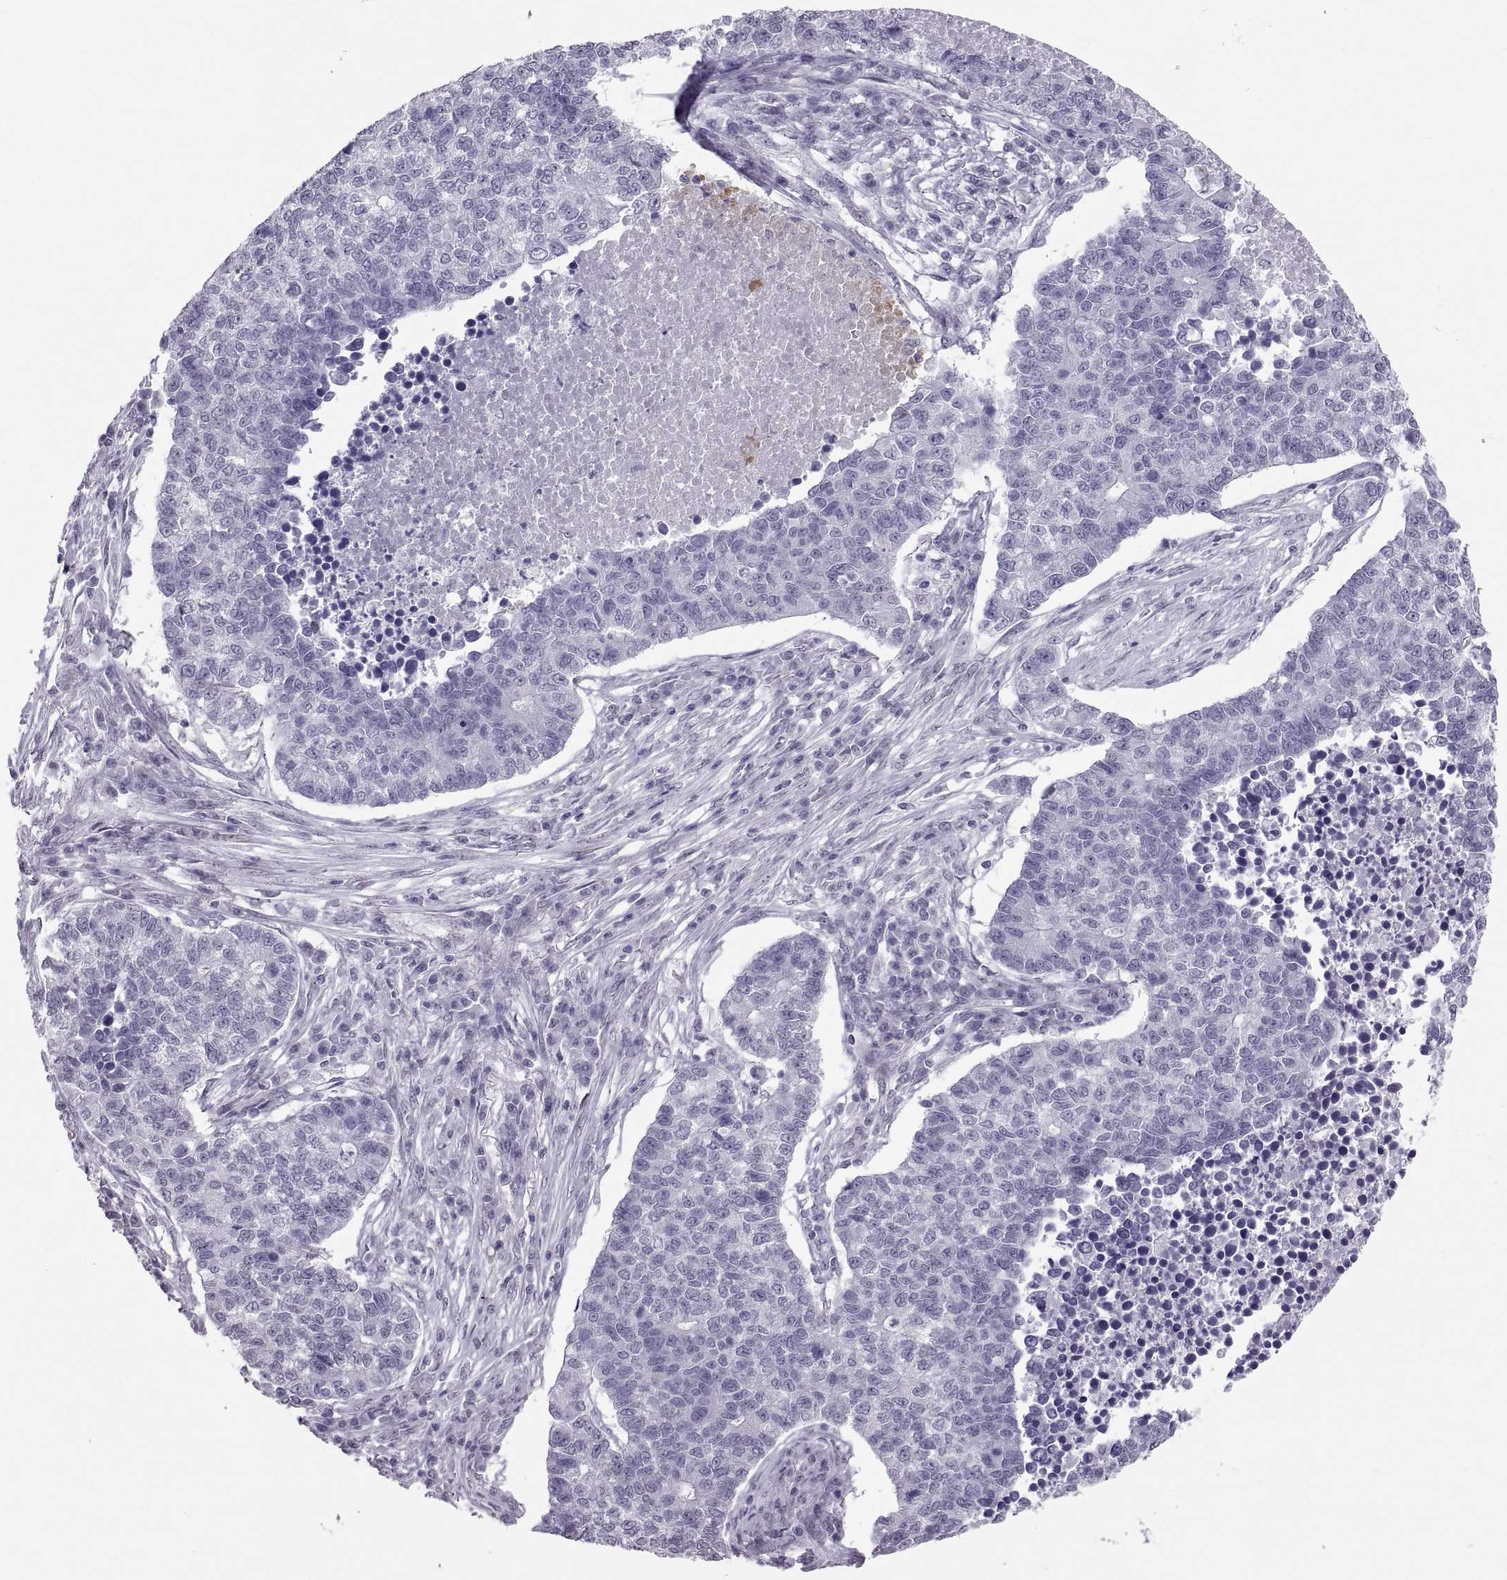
{"staining": {"intensity": "negative", "quantity": "none", "location": "none"}, "tissue": "lung cancer", "cell_type": "Tumor cells", "image_type": "cancer", "snomed": [{"axis": "morphology", "description": "Adenocarcinoma, NOS"}, {"axis": "topography", "description": "Lung"}], "caption": "A histopathology image of human lung adenocarcinoma is negative for staining in tumor cells.", "gene": "KRT77", "patient": {"sex": "male", "age": 57}}